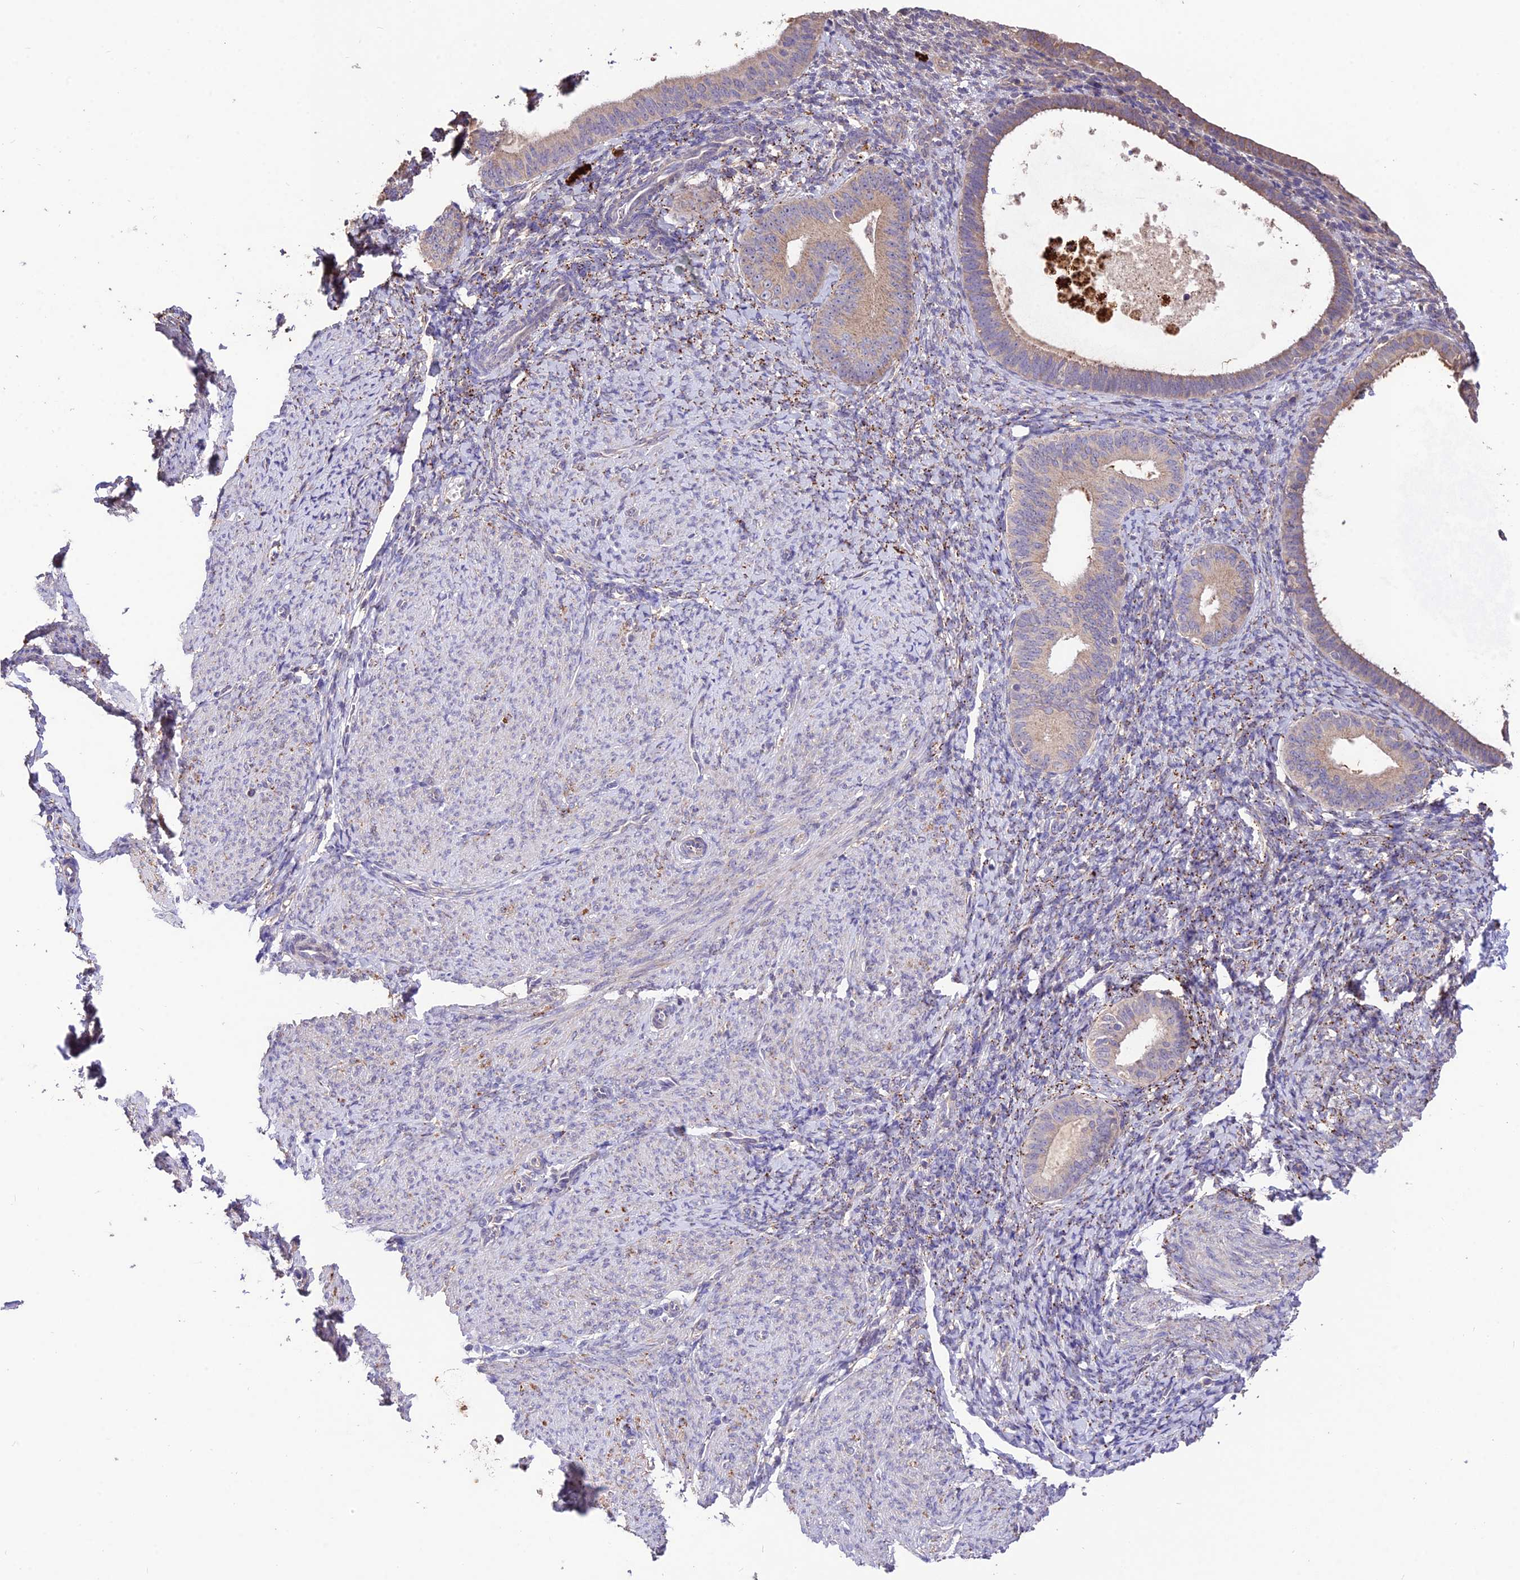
{"staining": {"intensity": "weak", "quantity": "25%-75%", "location": "cytoplasmic/membranous"}, "tissue": "endometrium", "cell_type": "Cells in endometrial stroma", "image_type": "normal", "snomed": [{"axis": "morphology", "description": "Normal tissue, NOS"}, {"axis": "topography", "description": "Endometrium"}], "caption": "Protein staining by immunohistochemistry (IHC) displays weak cytoplasmic/membranous staining in approximately 25%-75% of cells in endometrial stroma in normal endometrium. Immunohistochemistry stains the protein in brown and the nuclei are stained blue.", "gene": "SDHD", "patient": {"sex": "female", "age": 65}}